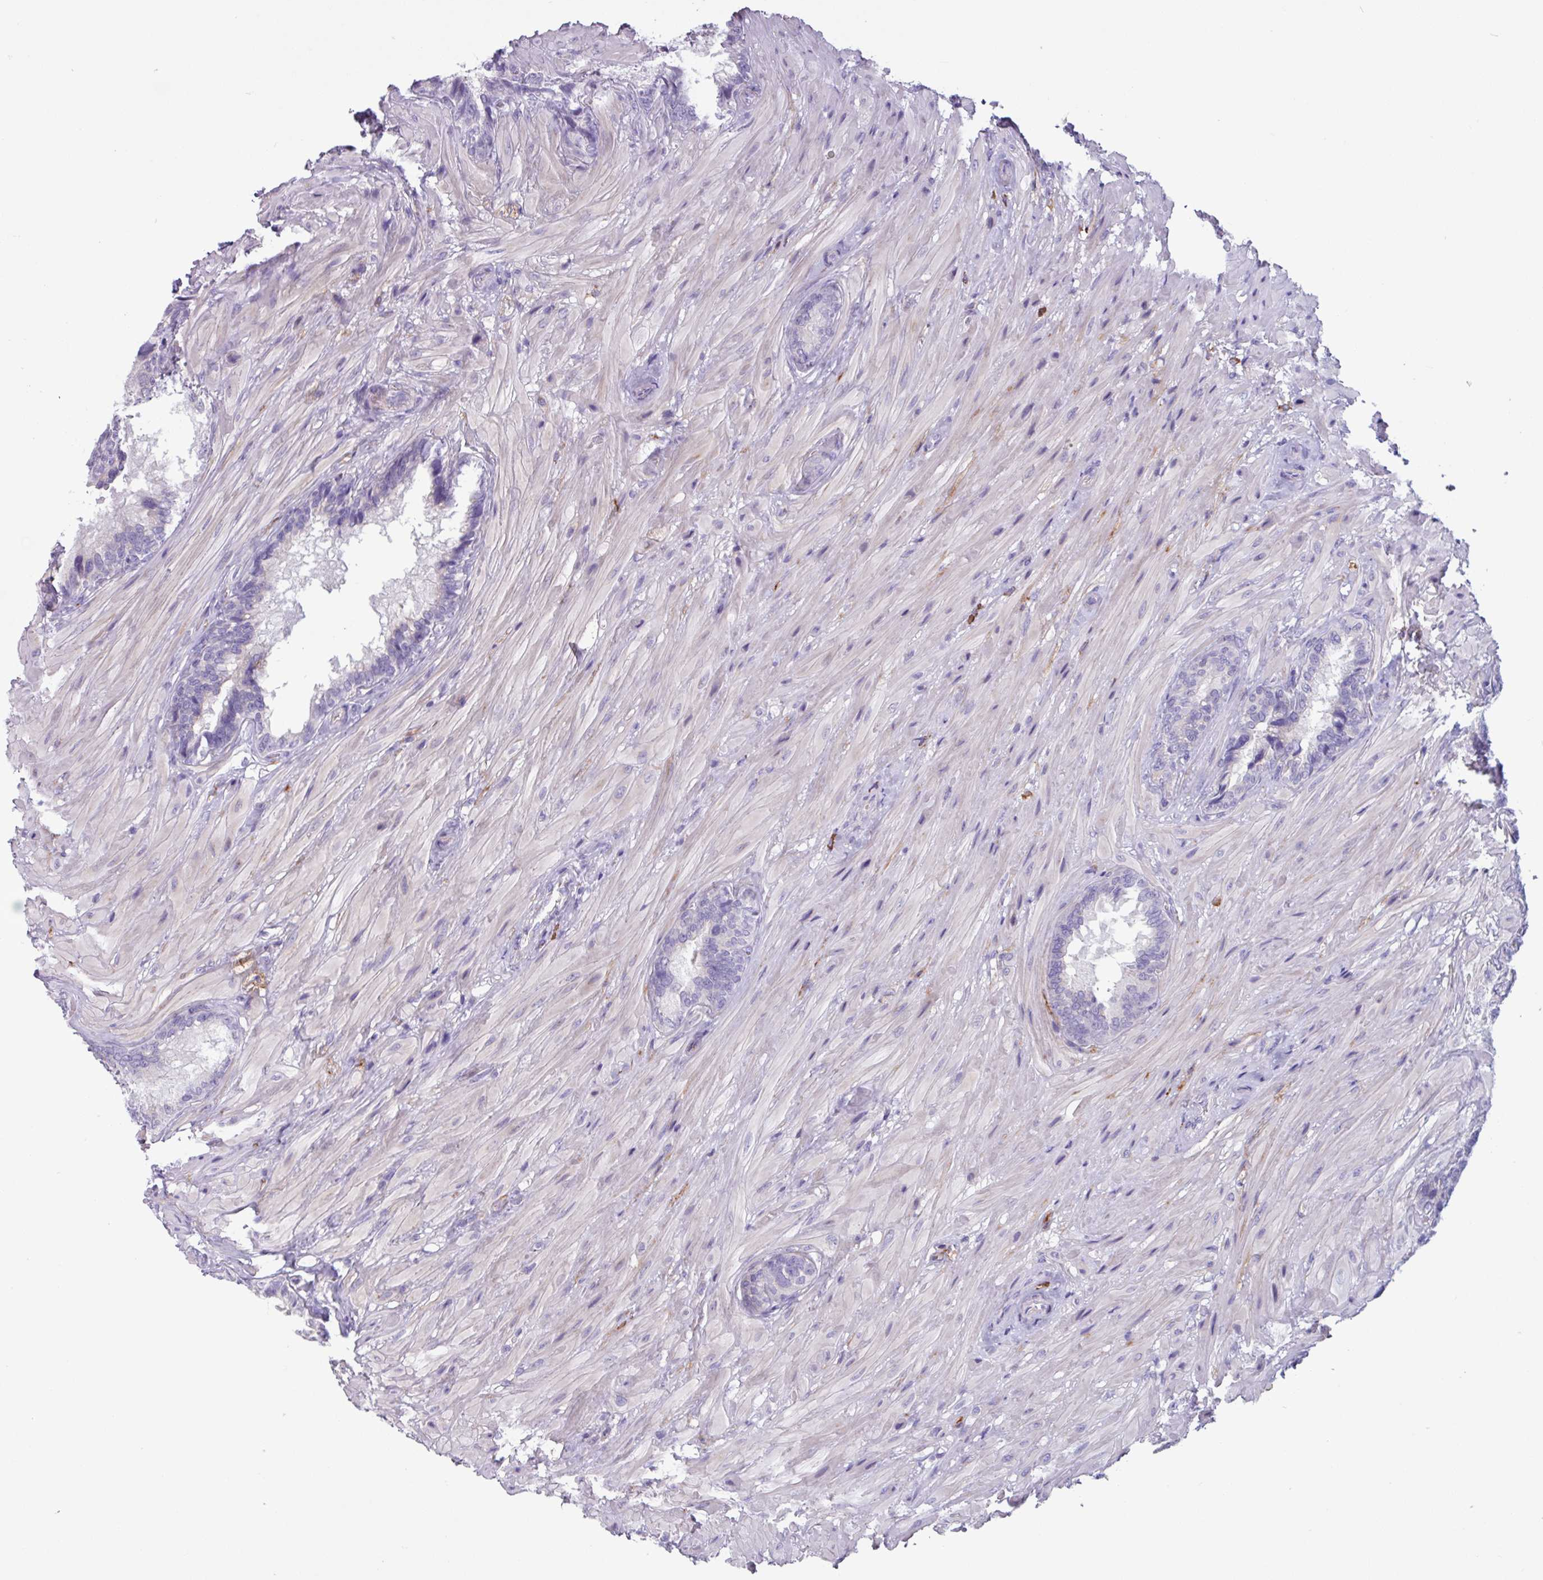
{"staining": {"intensity": "weak", "quantity": "<25%", "location": "cytoplasmic/membranous"}, "tissue": "seminal vesicle", "cell_type": "Glandular cells", "image_type": "normal", "snomed": [{"axis": "morphology", "description": "Normal tissue, NOS"}, {"axis": "topography", "description": "Seminal veicle"}], "caption": "Immunohistochemical staining of unremarkable human seminal vesicle demonstrates no significant positivity in glandular cells.", "gene": "ADGRE1", "patient": {"sex": "male", "age": 62}}